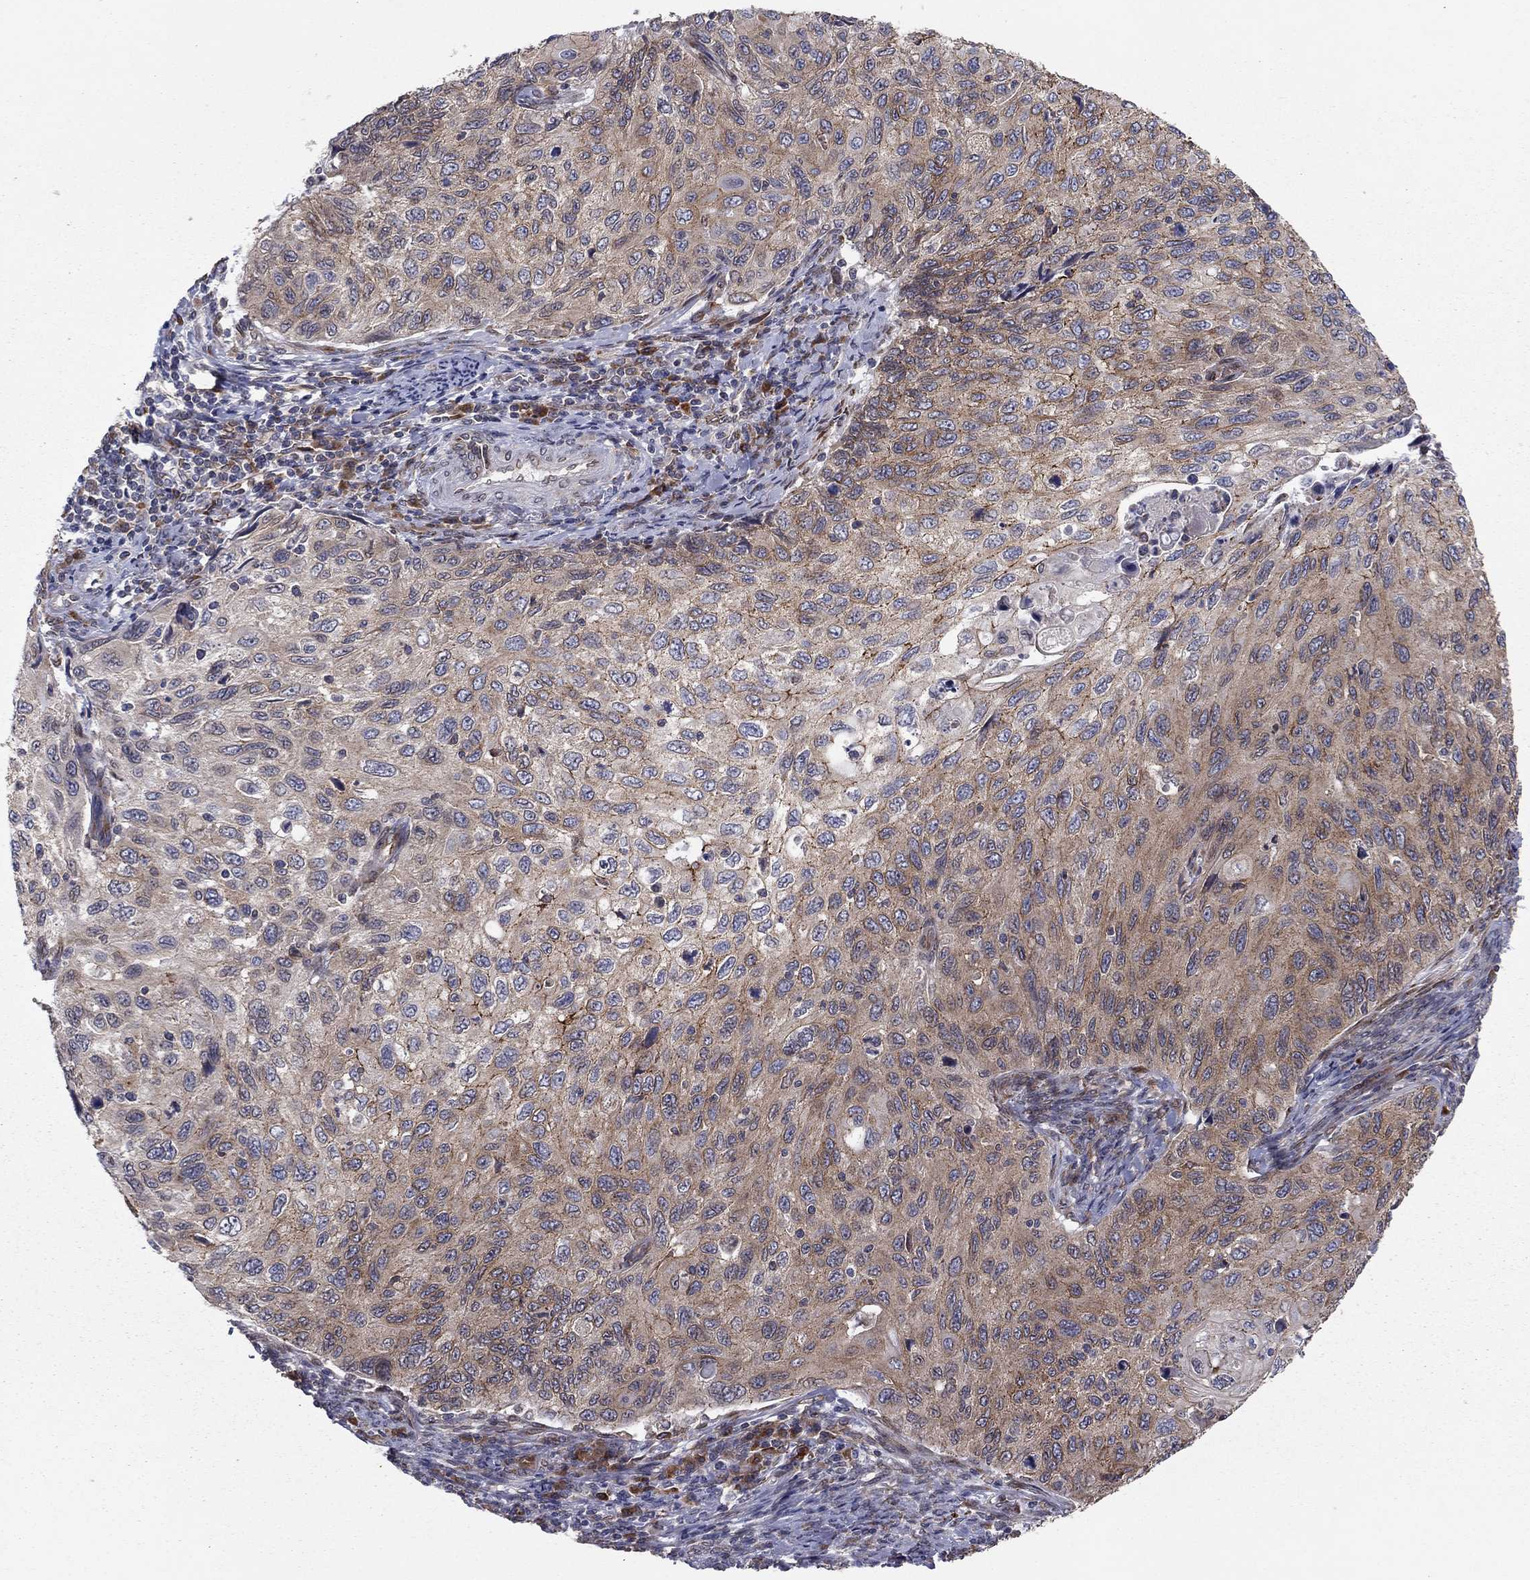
{"staining": {"intensity": "moderate", "quantity": "25%-75%", "location": "cytoplasmic/membranous"}, "tissue": "cervical cancer", "cell_type": "Tumor cells", "image_type": "cancer", "snomed": [{"axis": "morphology", "description": "Squamous cell carcinoma, NOS"}, {"axis": "topography", "description": "Cervix"}], "caption": "An immunohistochemistry micrograph of tumor tissue is shown. Protein staining in brown shows moderate cytoplasmic/membranous positivity in cervical squamous cell carcinoma within tumor cells.", "gene": "YIF1A", "patient": {"sex": "female", "age": 70}}